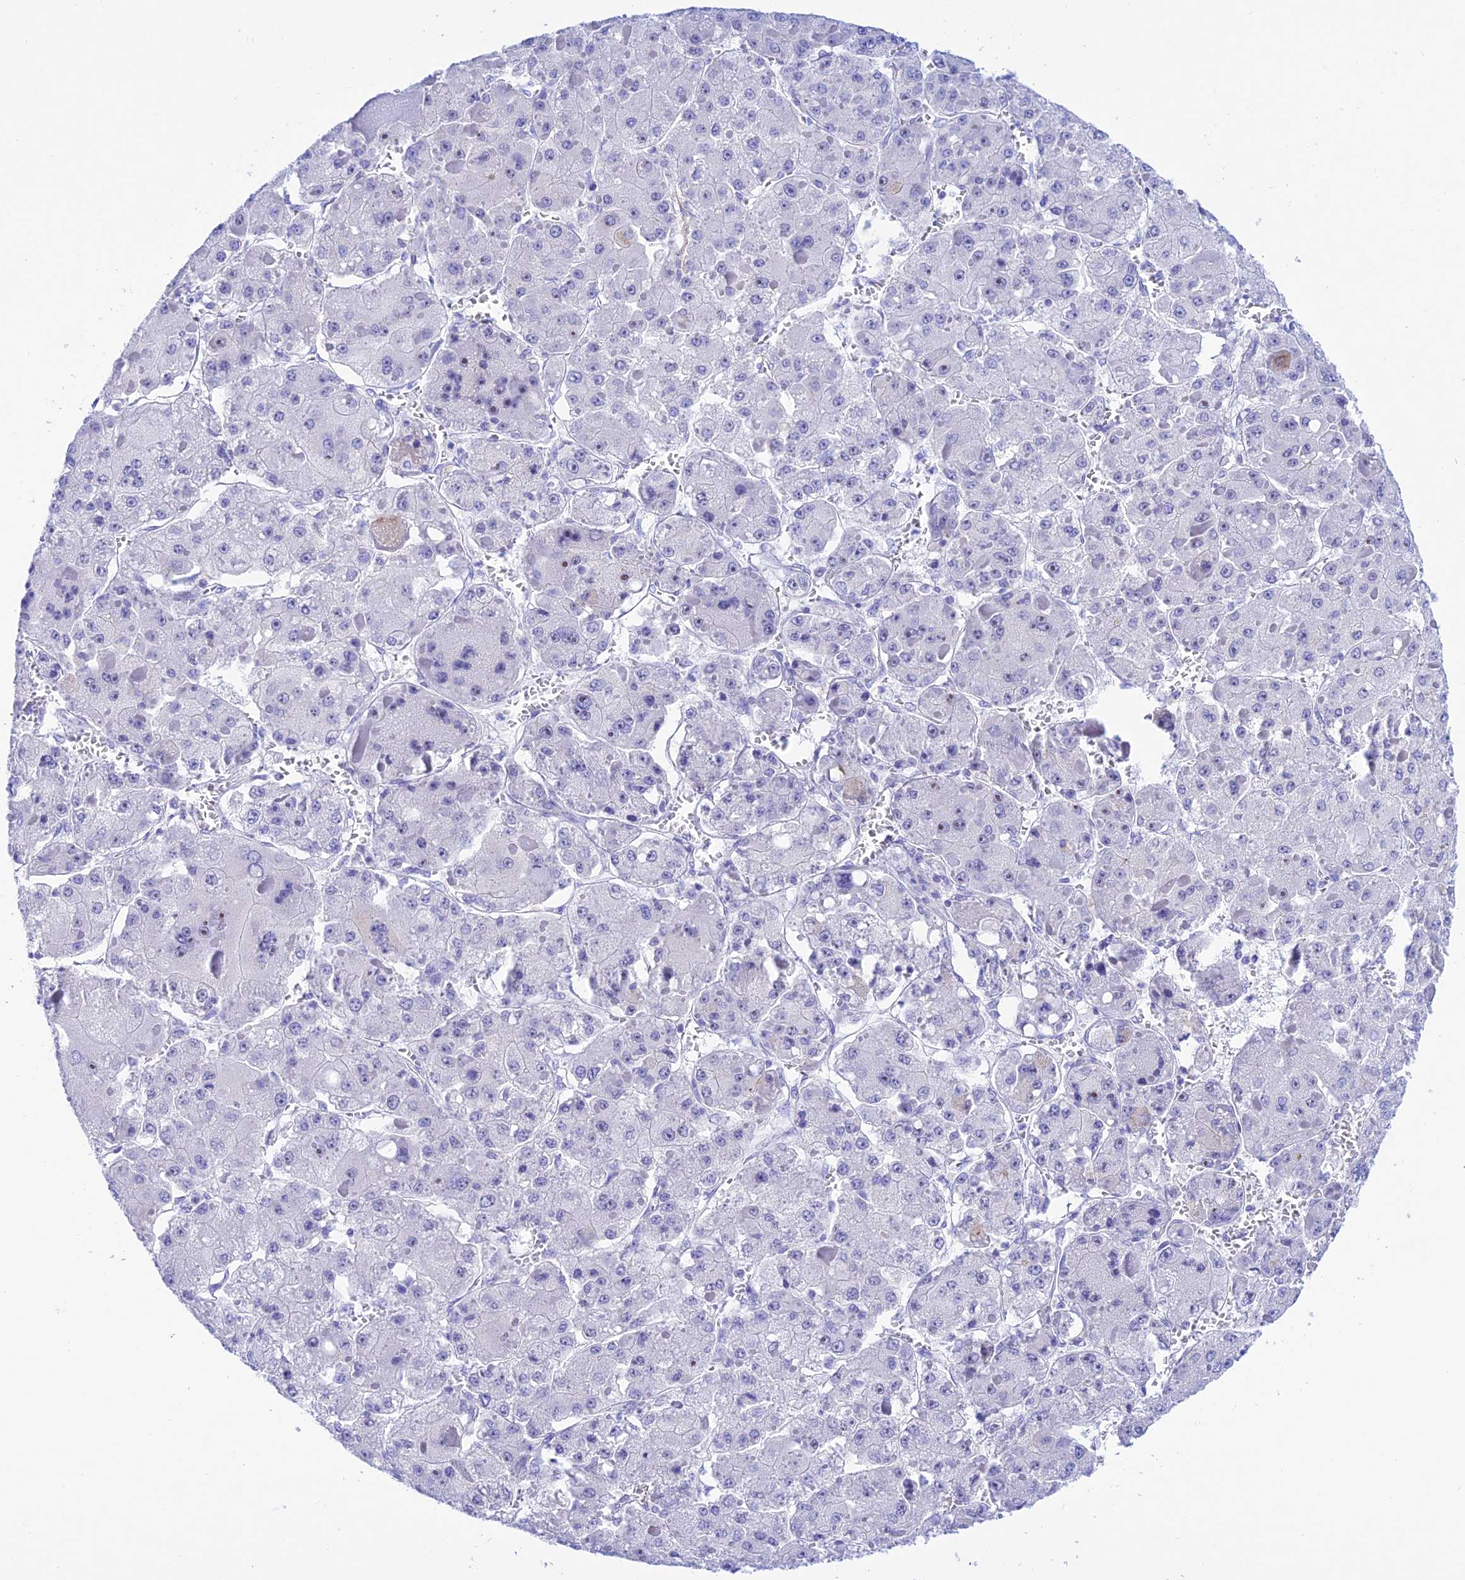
{"staining": {"intensity": "negative", "quantity": "none", "location": "none"}, "tissue": "liver cancer", "cell_type": "Tumor cells", "image_type": "cancer", "snomed": [{"axis": "morphology", "description": "Carcinoma, Hepatocellular, NOS"}, {"axis": "topography", "description": "Liver"}], "caption": "Immunohistochemistry of hepatocellular carcinoma (liver) shows no positivity in tumor cells.", "gene": "PRNP", "patient": {"sex": "female", "age": 73}}